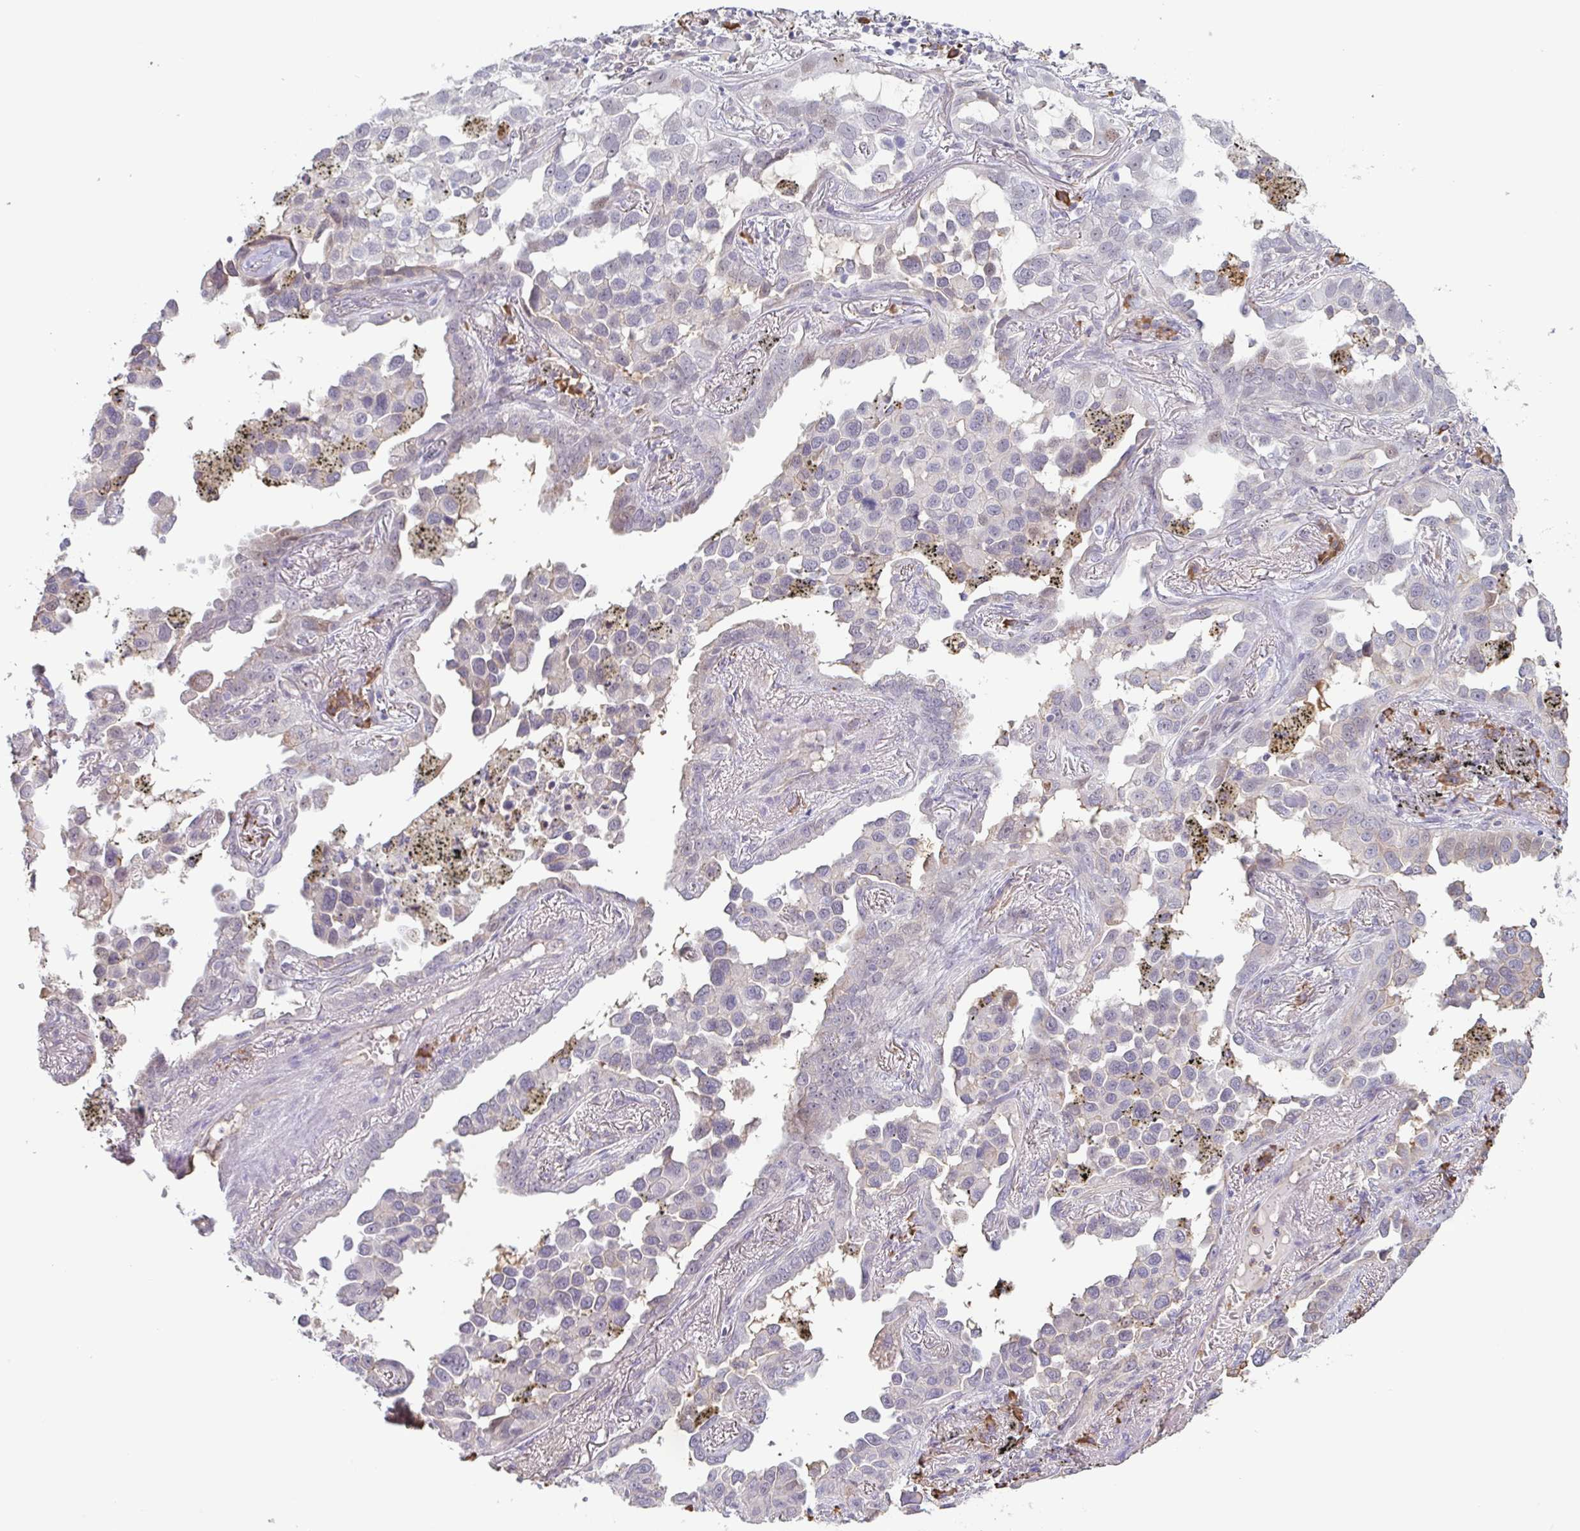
{"staining": {"intensity": "negative", "quantity": "none", "location": "none"}, "tissue": "lung cancer", "cell_type": "Tumor cells", "image_type": "cancer", "snomed": [{"axis": "morphology", "description": "Adenocarcinoma, NOS"}, {"axis": "topography", "description": "Lung"}], "caption": "Immunohistochemistry micrograph of adenocarcinoma (lung) stained for a protein (brown), which exhibits no staining in tumor cells. Brightfield microscopy of immunohistochemistry stained with DAB (3,3'-diaminobenzidine) (brown) and hematoxylin (blue), captured at high magnification.", "gene": "TAF1D", "patient": {"sex": "male", "age": 67}}